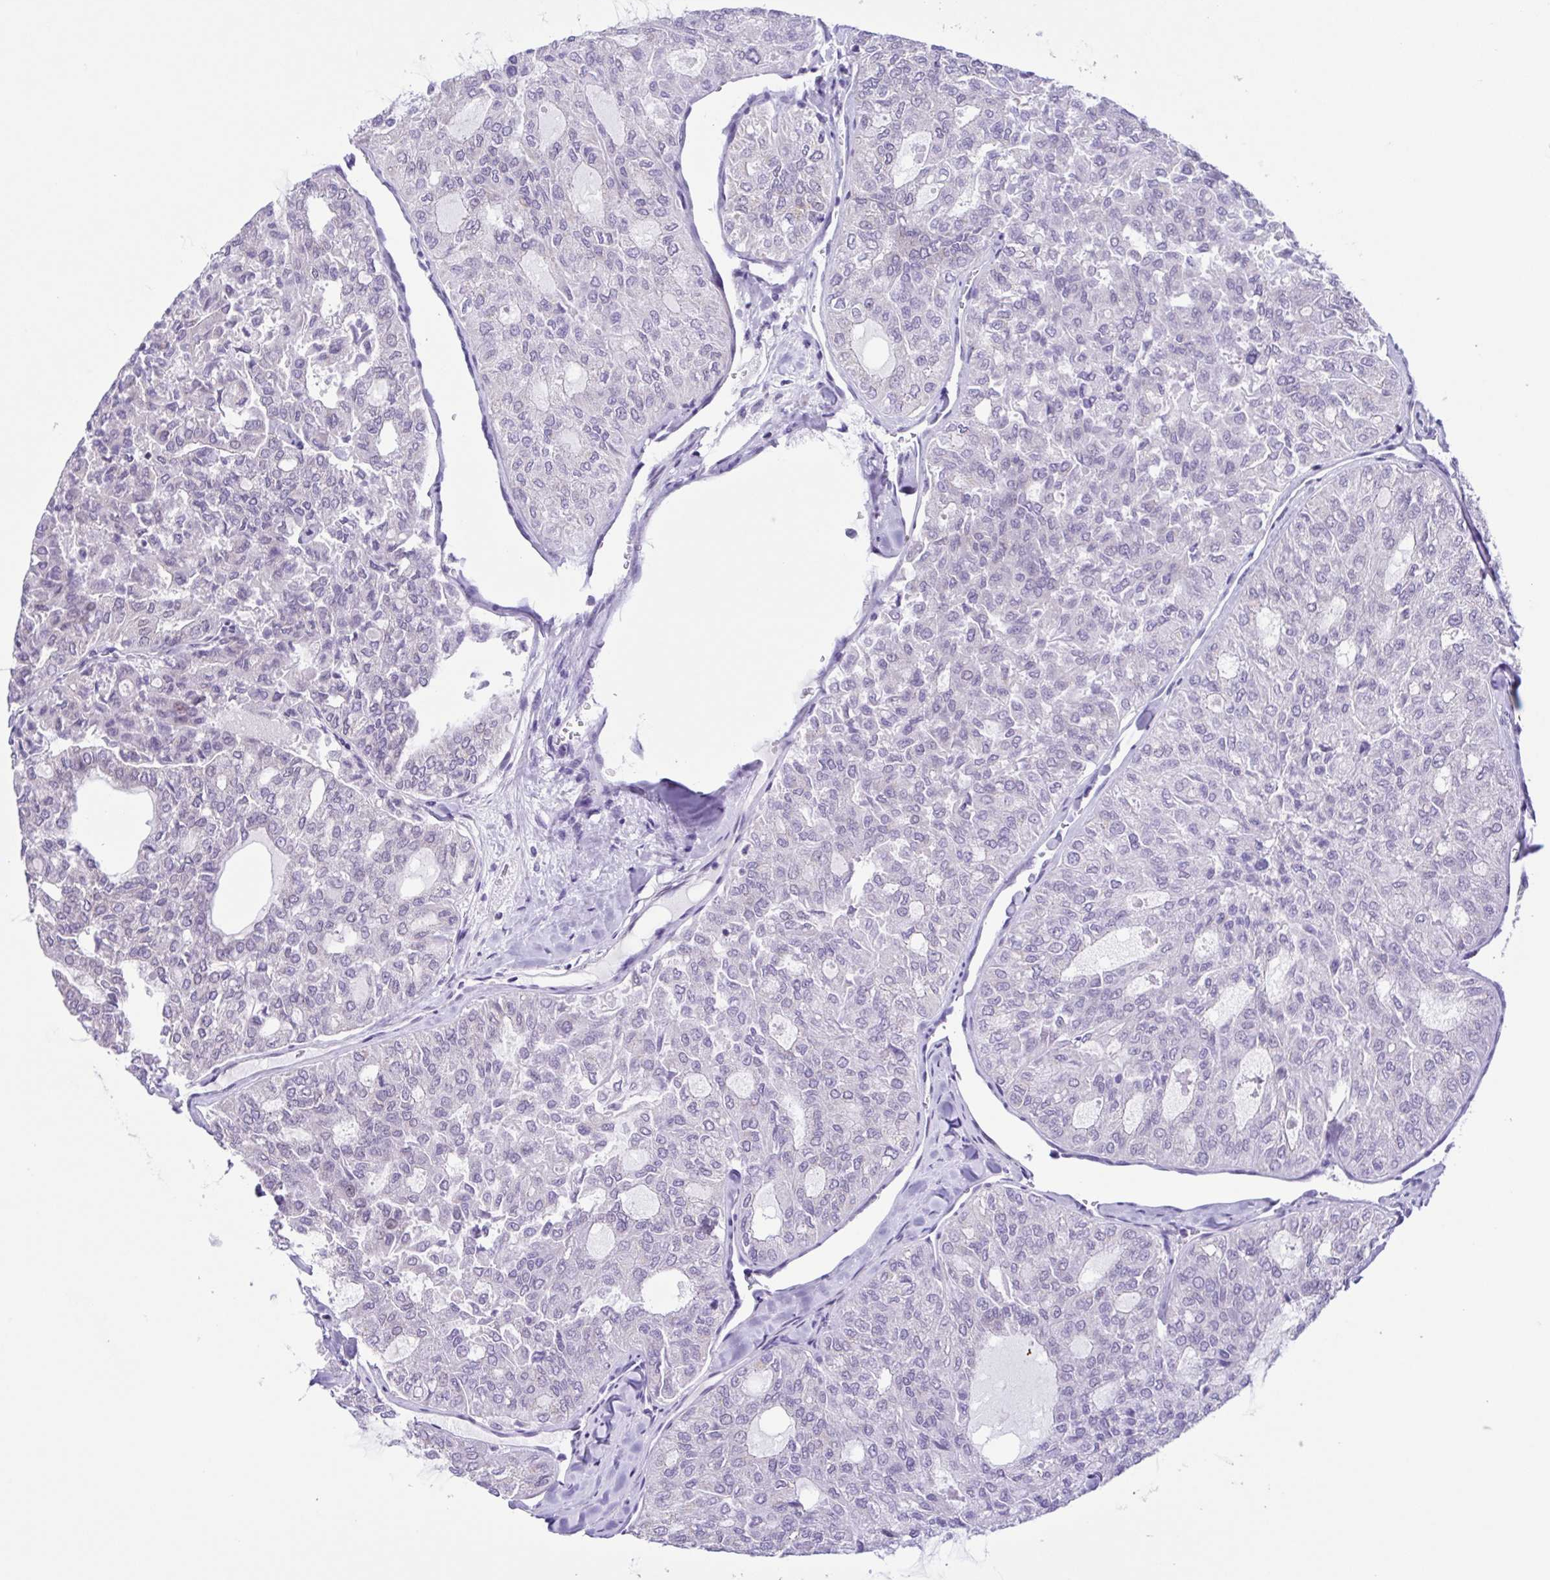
{"staining": {"intensity": "negative", "quantity": "none", "location": "none"}, "tissue": "thyroid cancer", "cell_type": "Tumor cells", "image_type": "cancer", "snomed": [{"axis": "morphology", "description": "Follicular adenoma carcinoma, NOS"}, {"axis": "topography", "description": "Thyroid gland"}], "caption": "There is no significant staining in tumor cells of thyroid cancer. Brightfield microscopy of immunohistochemistry stained with DAB (3,3'-diaminobenzidine) (brown) and hematoxylin (blue), captured at high magnification.", "gene": "TGM3", "patient": {"sex": "male", "age": 75}}